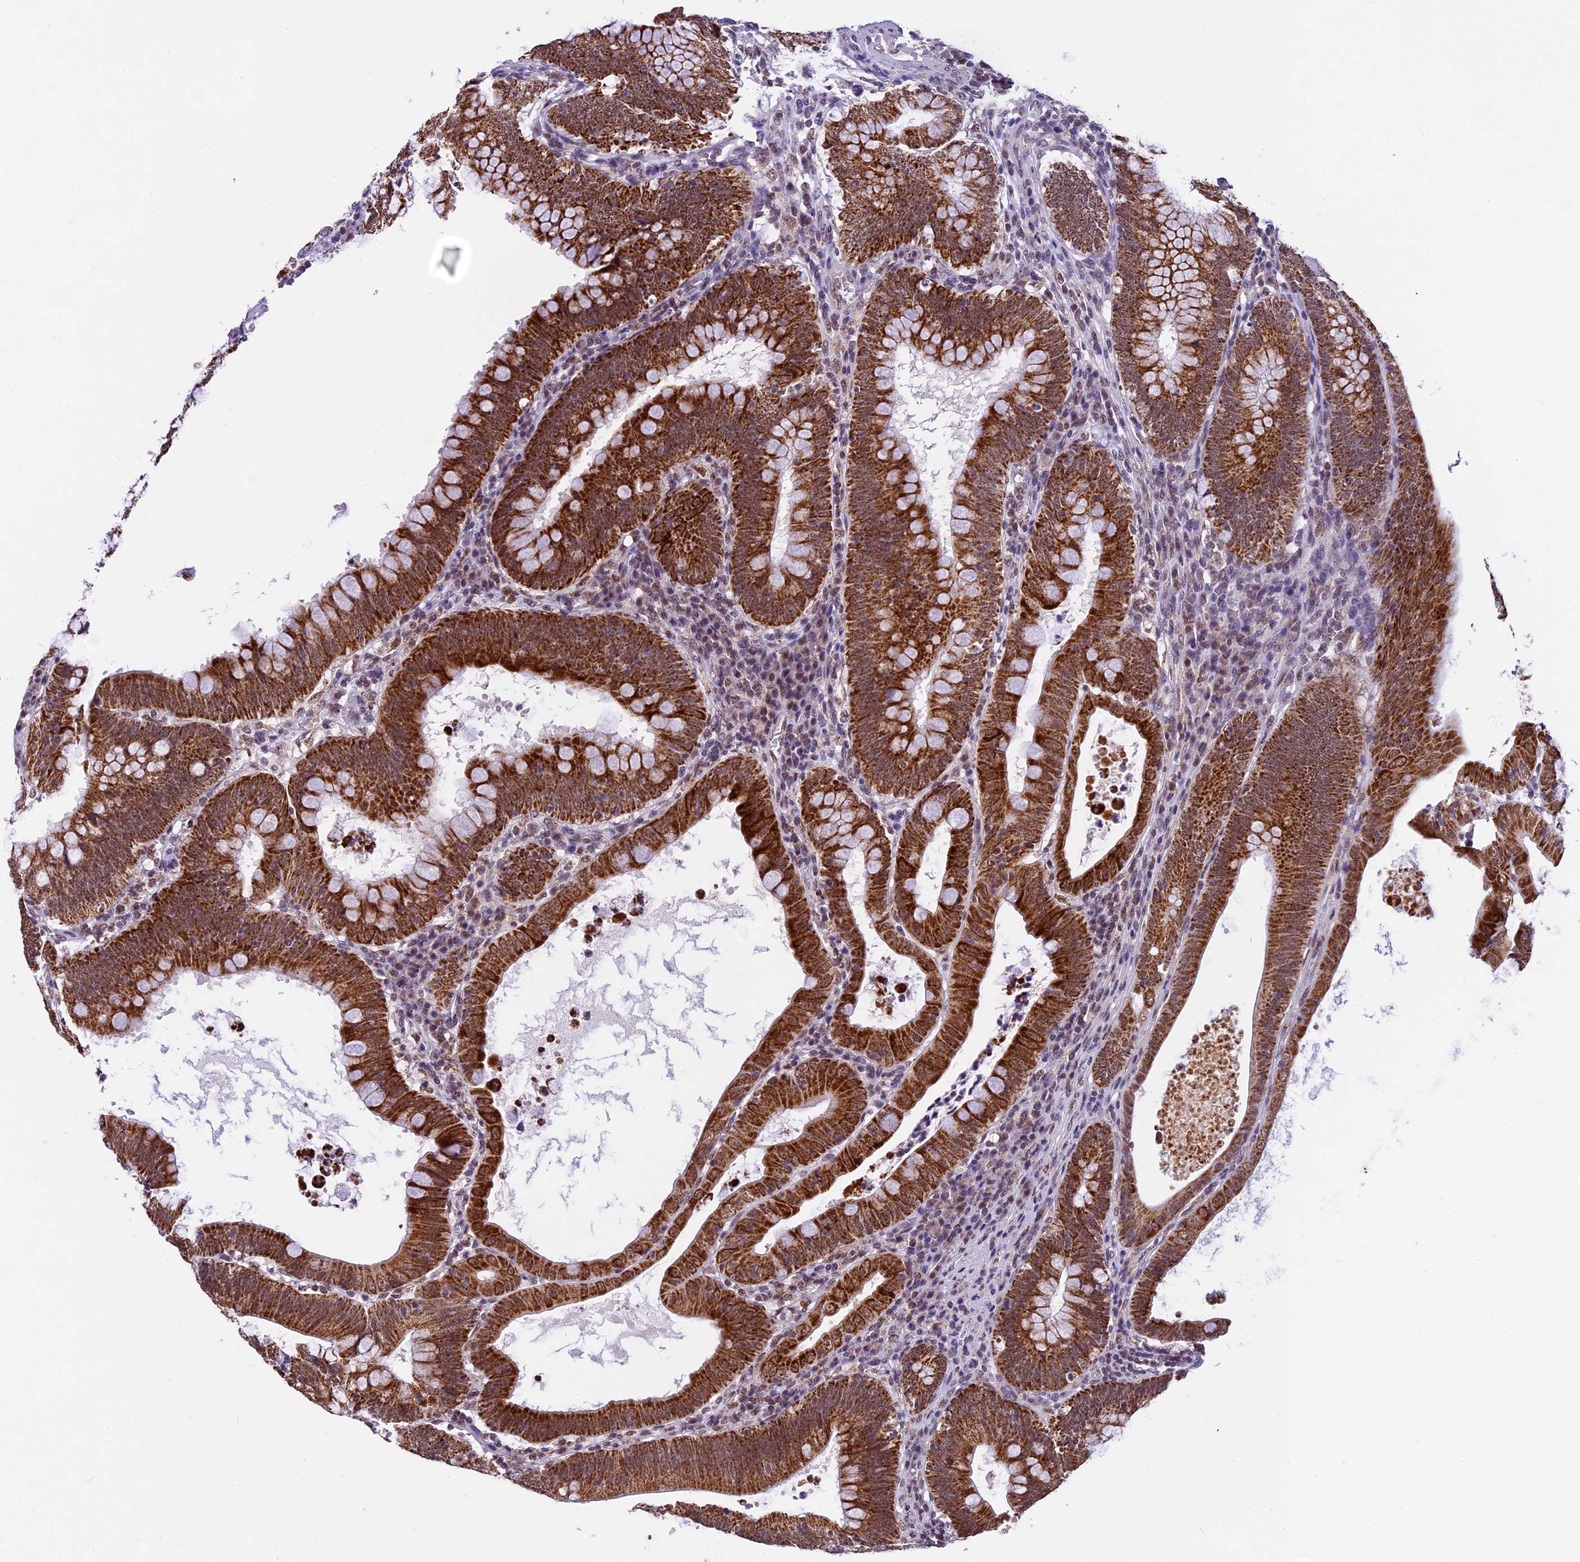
{"staining": {"intensity": "strong", "quantity": ">75%", "location": "cytoplasmic/membranous"}, "tissue": "colorectal cancer", "cell_type": "Tumor cells", "image_type": "cancer", "snomed": [{"axis": "morphology", "description": "Normal tissue, NOS"}, {"axis": "topography", "description": "Colon"}], "caption": "IHC (DAB) staining of colorectal cancer displays strong cytoplasmic/membranous protein staining in approximately >75% of tumor cells. Nuclei are stained in blue.", "gene": "CARS2", "patient": {"sex": "female", "age": 82}}